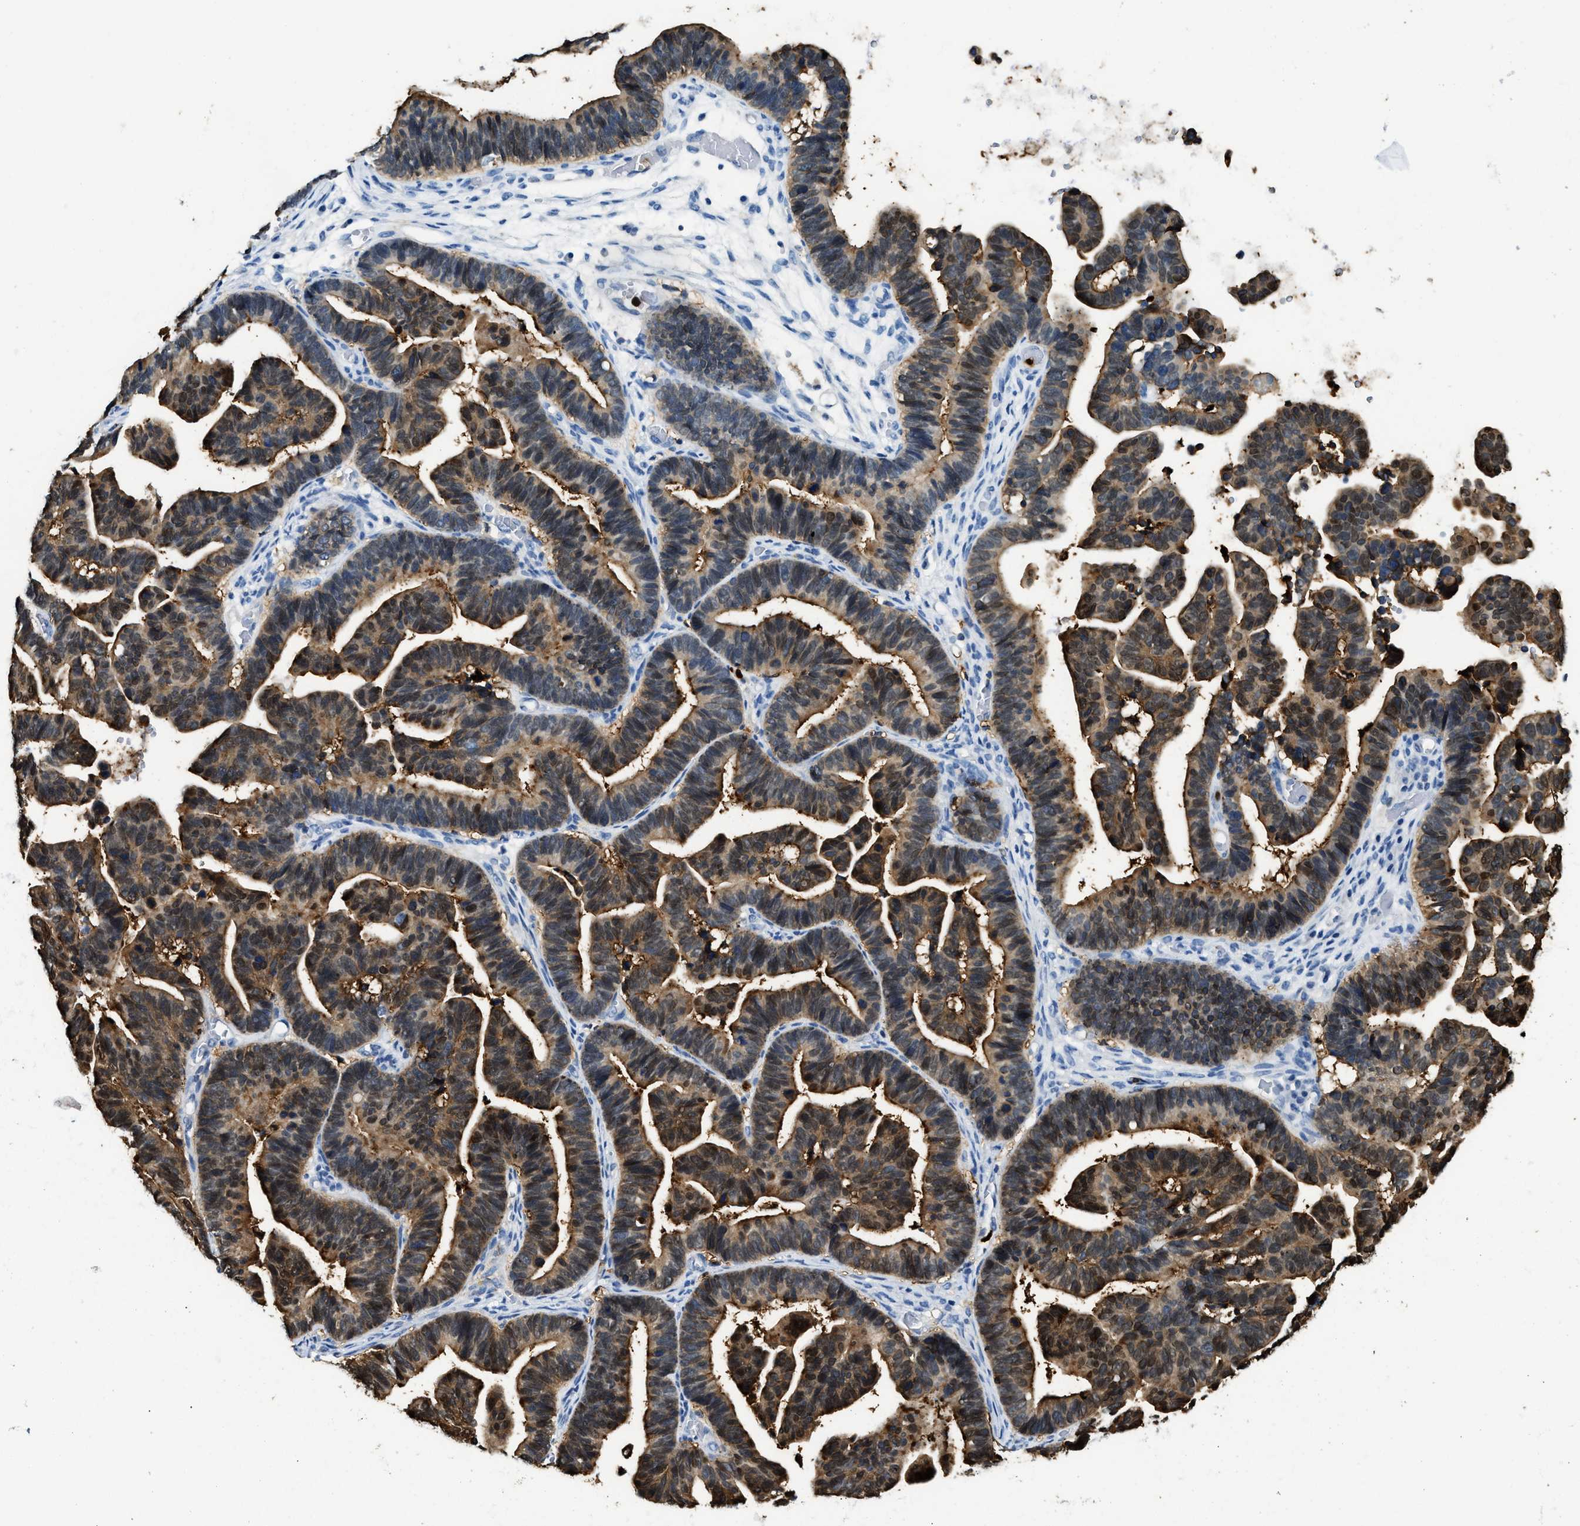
{"staining": {"intensity": "moderate", "quantity": ">75%", "location": "cytoplasmic/membranous,nuclear"}, "tissue": "ovarian cancer", "cell_type": "Tumor cells", "image_type": "cancer", "snomed": [{"axis": "morphology", "description": "Cystadenocarcinoma, serous, NOS"}, {"axis": "topography", "description": "Ovary"}], "caption": "A histopathology image of ovarian serous cystadenocarcinoma stained for a protein demonstrates moderate cytoplasmic/membranous and nuclear brown staining in tumor cells.", "gene": "ANXA3", "patient": {"sex": "female", "age": 56}}